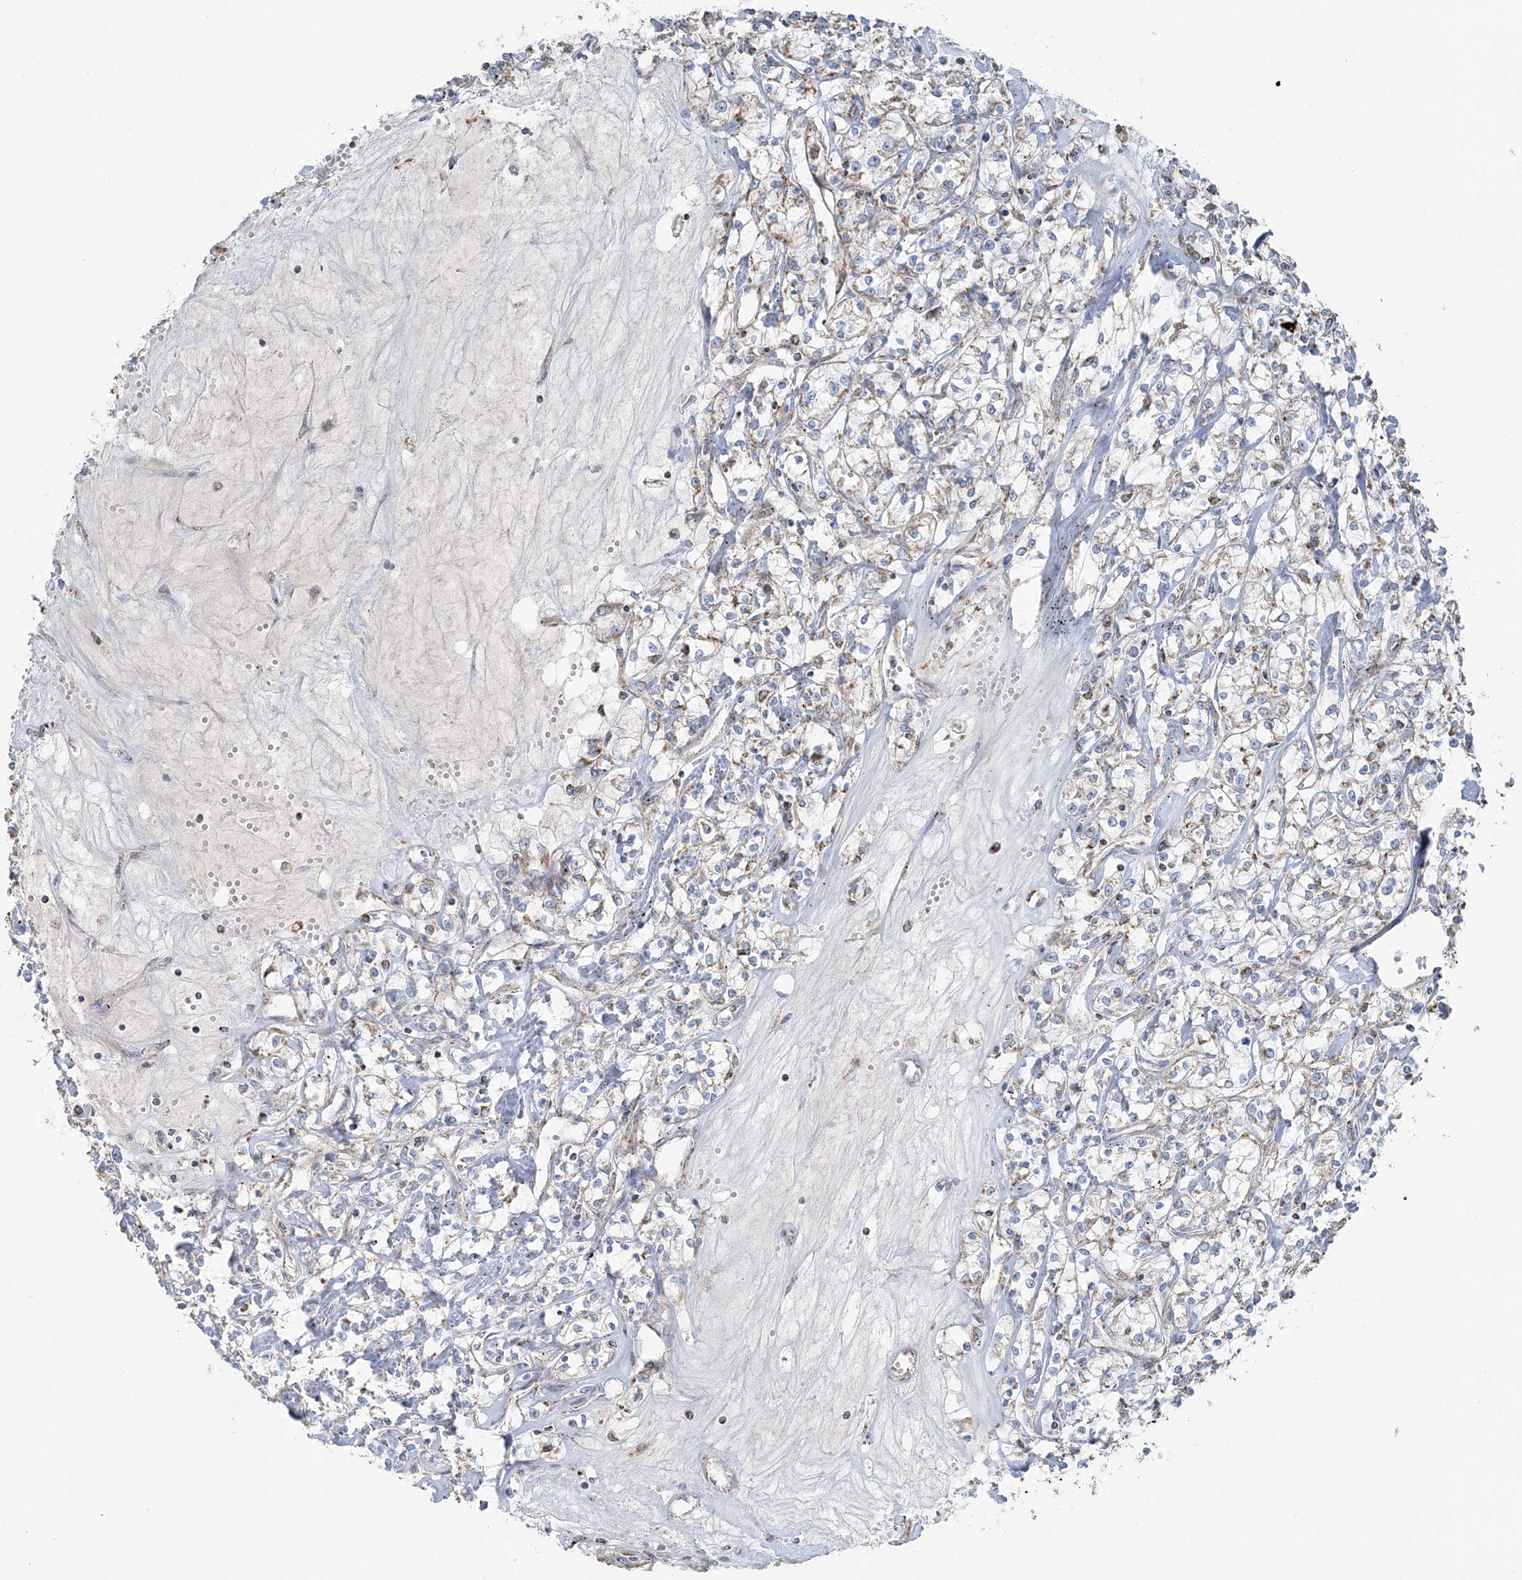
{"staining": {"intensity": "weak", "quantity": "25%-75%", "location": "cytoplasmic/membranous"}, "tissue": "renal cancer", "cell_type": "Tumor cells", "image_type": "cancer", "snomed": [{"axis": "morphology", "description": "Adenocarcinoma, NOS"}, {"axis": "topography", "description": "Kidney"}], "caption": "A histopathology image of human renal cancer stained for a protein exhibits weak cytoplasmic/membranous brown staining in tumor cells. The protein of interest is shown in brown color, while the nuclei are stained blue.", "gene": "SLC22A16", "patient": {"sex": "female", "age": 59}}